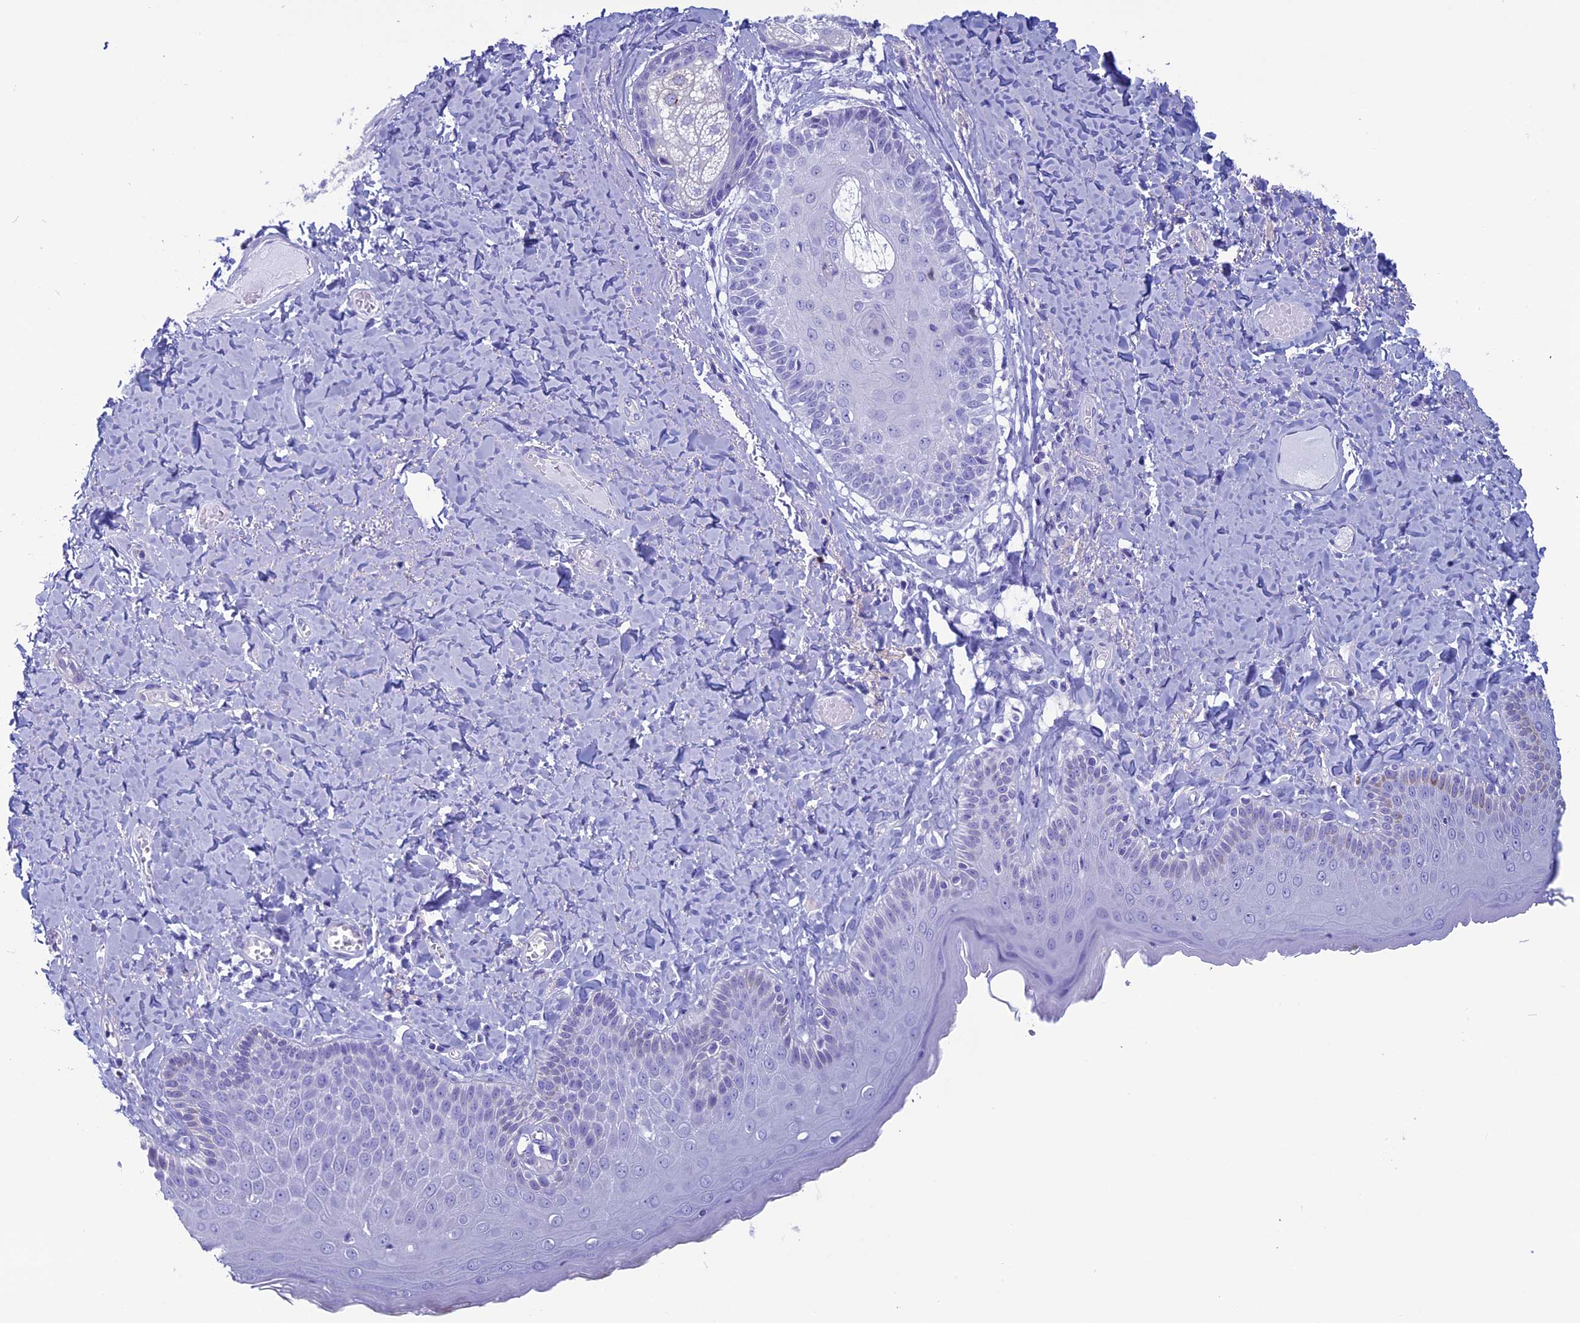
{"staining": {"intensity": "negative", "quantity": "none", "location": "none"}, "tissue": "skin", "cell_type": "Epidermal cells", "image_type": "normal", "snomed": [{"axis": "morphology", "description": "Normal tissue, NOS"}, {"axis": "topography", "description": "Anal"}], "caption": "A photomicrograph of human skin is negative for staining in epidermal cells. Brightfield microscopy of immunohistochemistry (IHC) stained with DAB (3,3'-diaminobenzidine) (brown) and hematoxylin (blue), captured at high magnification.", "gene": "FAM169A", "patient": {"sex": "male", "age": 69}}